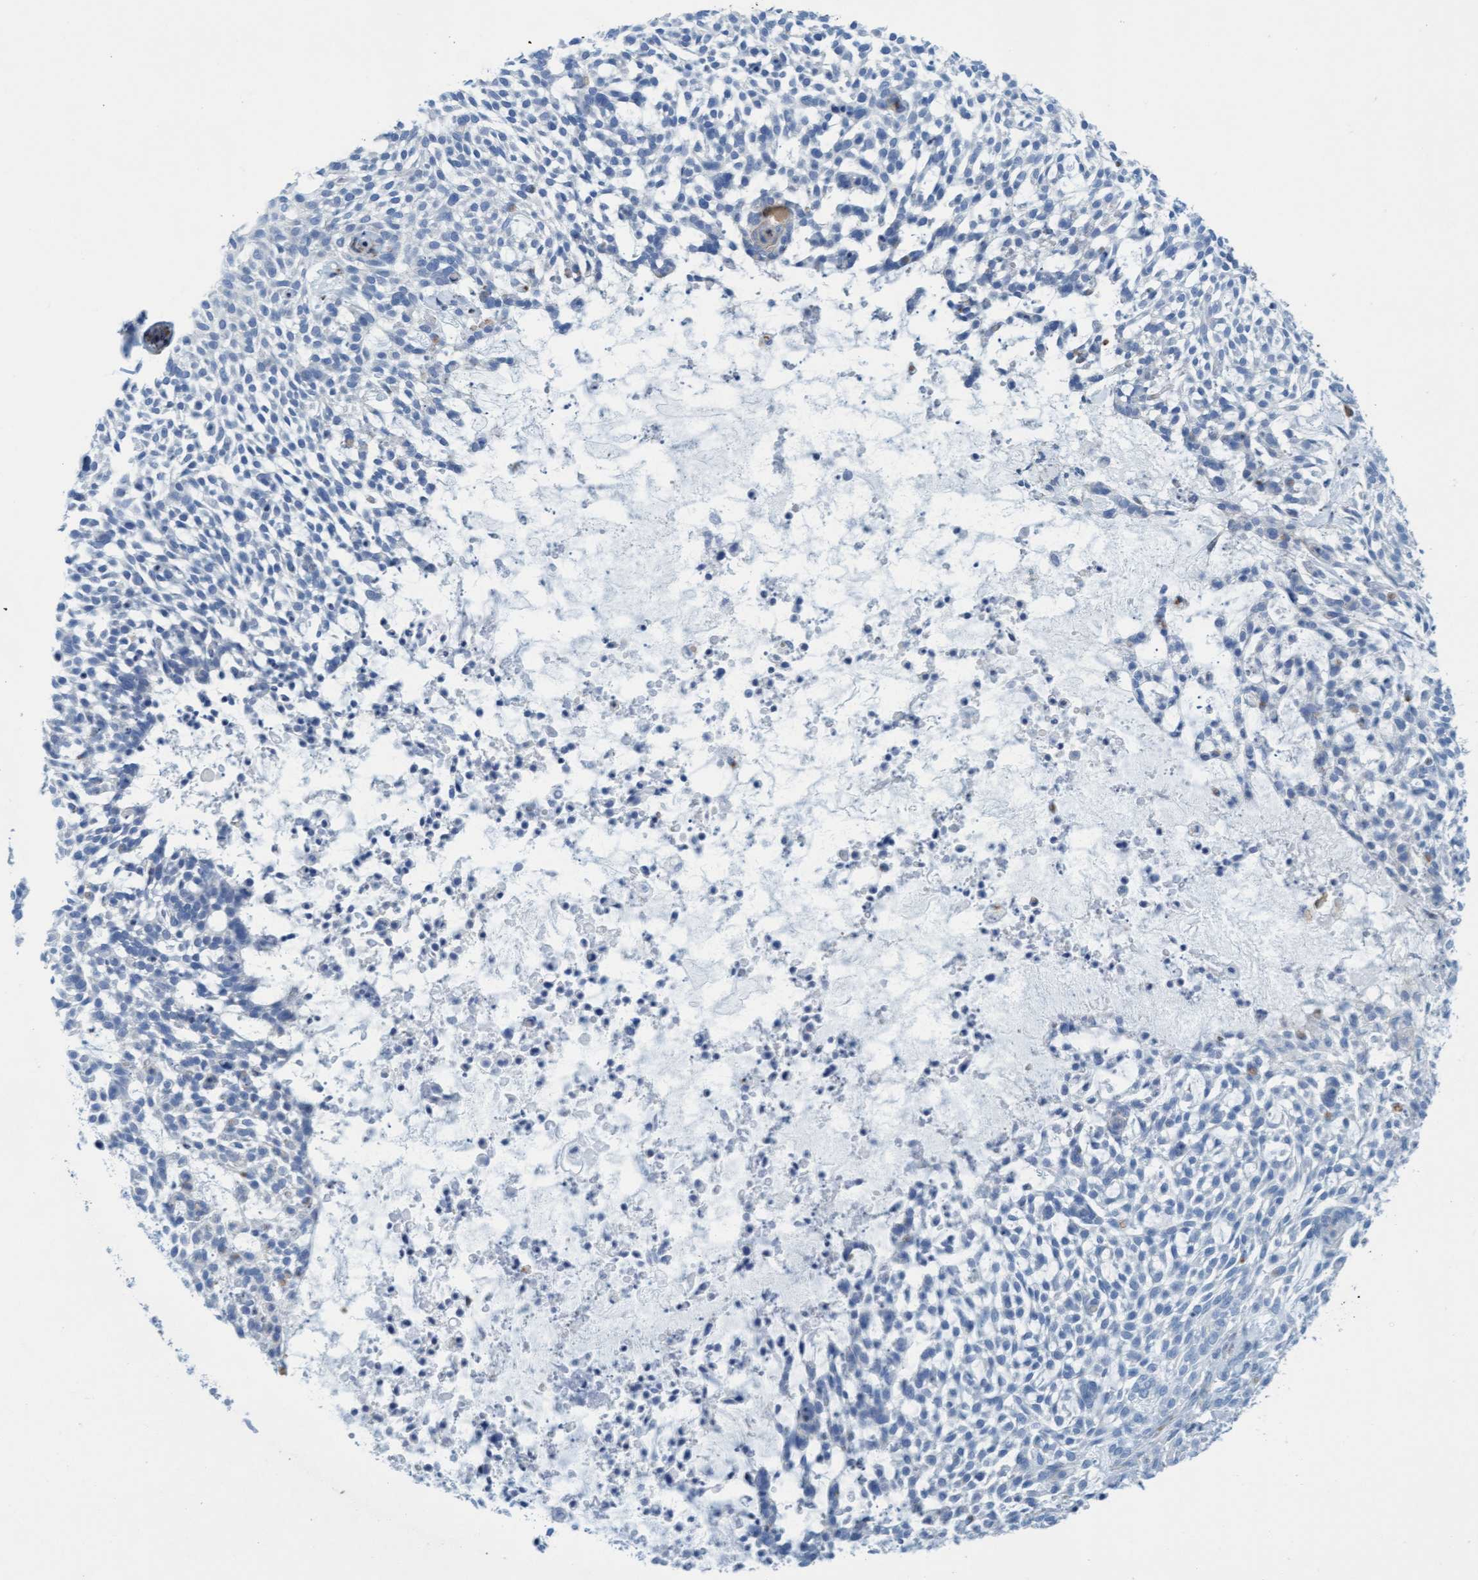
{"staining": {"intensity": "negative", "quantity": "none", "location": "none"}, "tissue": "skin cancer", "cell_type": "Tumor cells", "image_type": "cancer", "snomed": [{"axis": "morphology", "description": "Basal cell carcinoma"}, {"axis": "topography", "description": "Skin"}], "caption": "Immunohistochemical staining of human basal cell carcinoma (skin) shows no significant staining in tumor cells.", "gene": "MTFR1", "patient": {"sex": "female", "age": 64}}